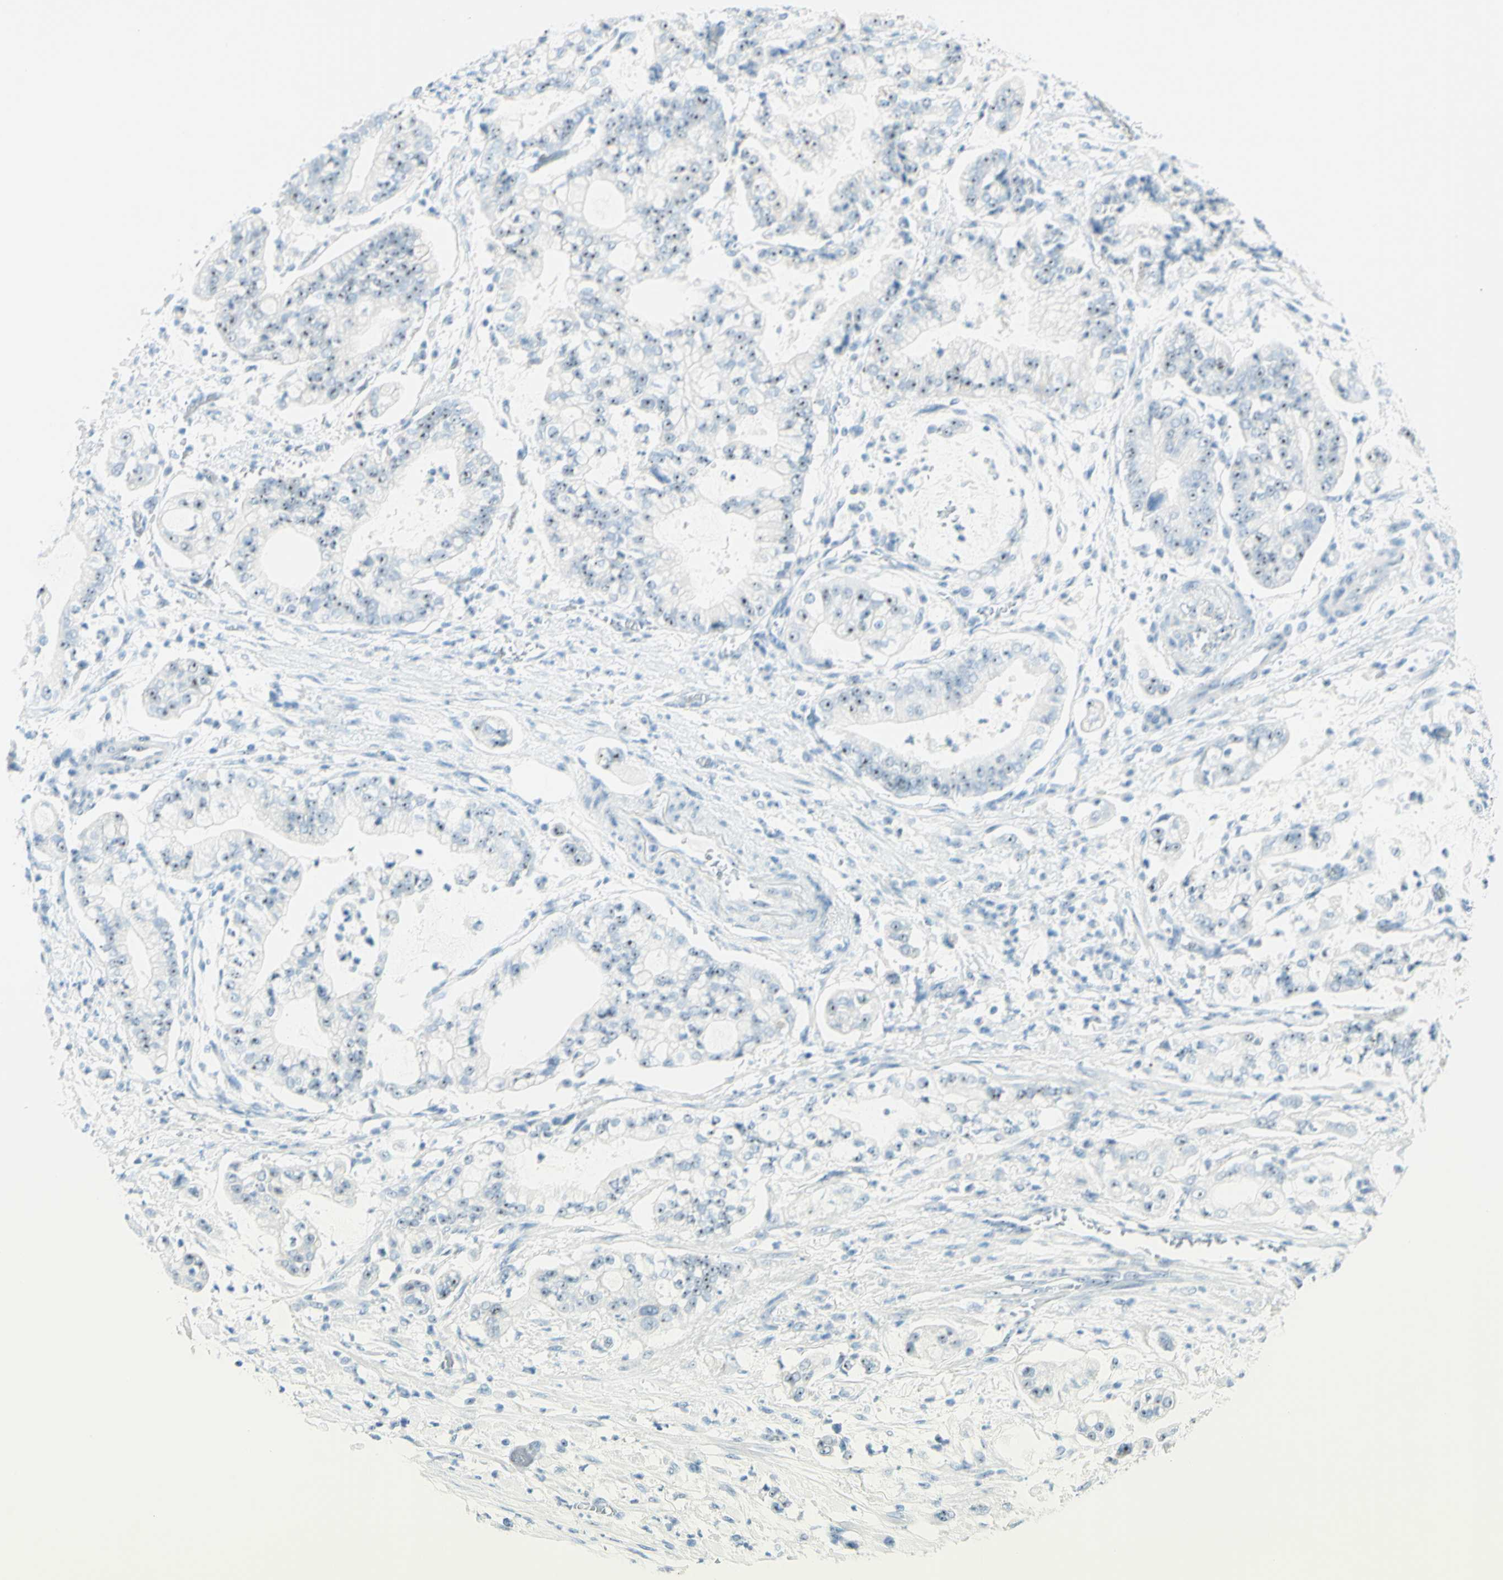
{"staining": {"intensity": "negative", "quantity": "none", "location": "none"}, "tissue": "stomach cancer", "cell_type": "Tumor cells", "image_type": "cancer", "snomed": [{"axis": "morphology", "description": "Adenocarcinoma, NOS"}, {"axis": "topography", "description": "Stomach"}], "caption": "There is no significant positivity in tumor cells of stomach adenocarcinoma.", "gene": "FMR1NB", "patient": {"sex": "male", "age": 76}}